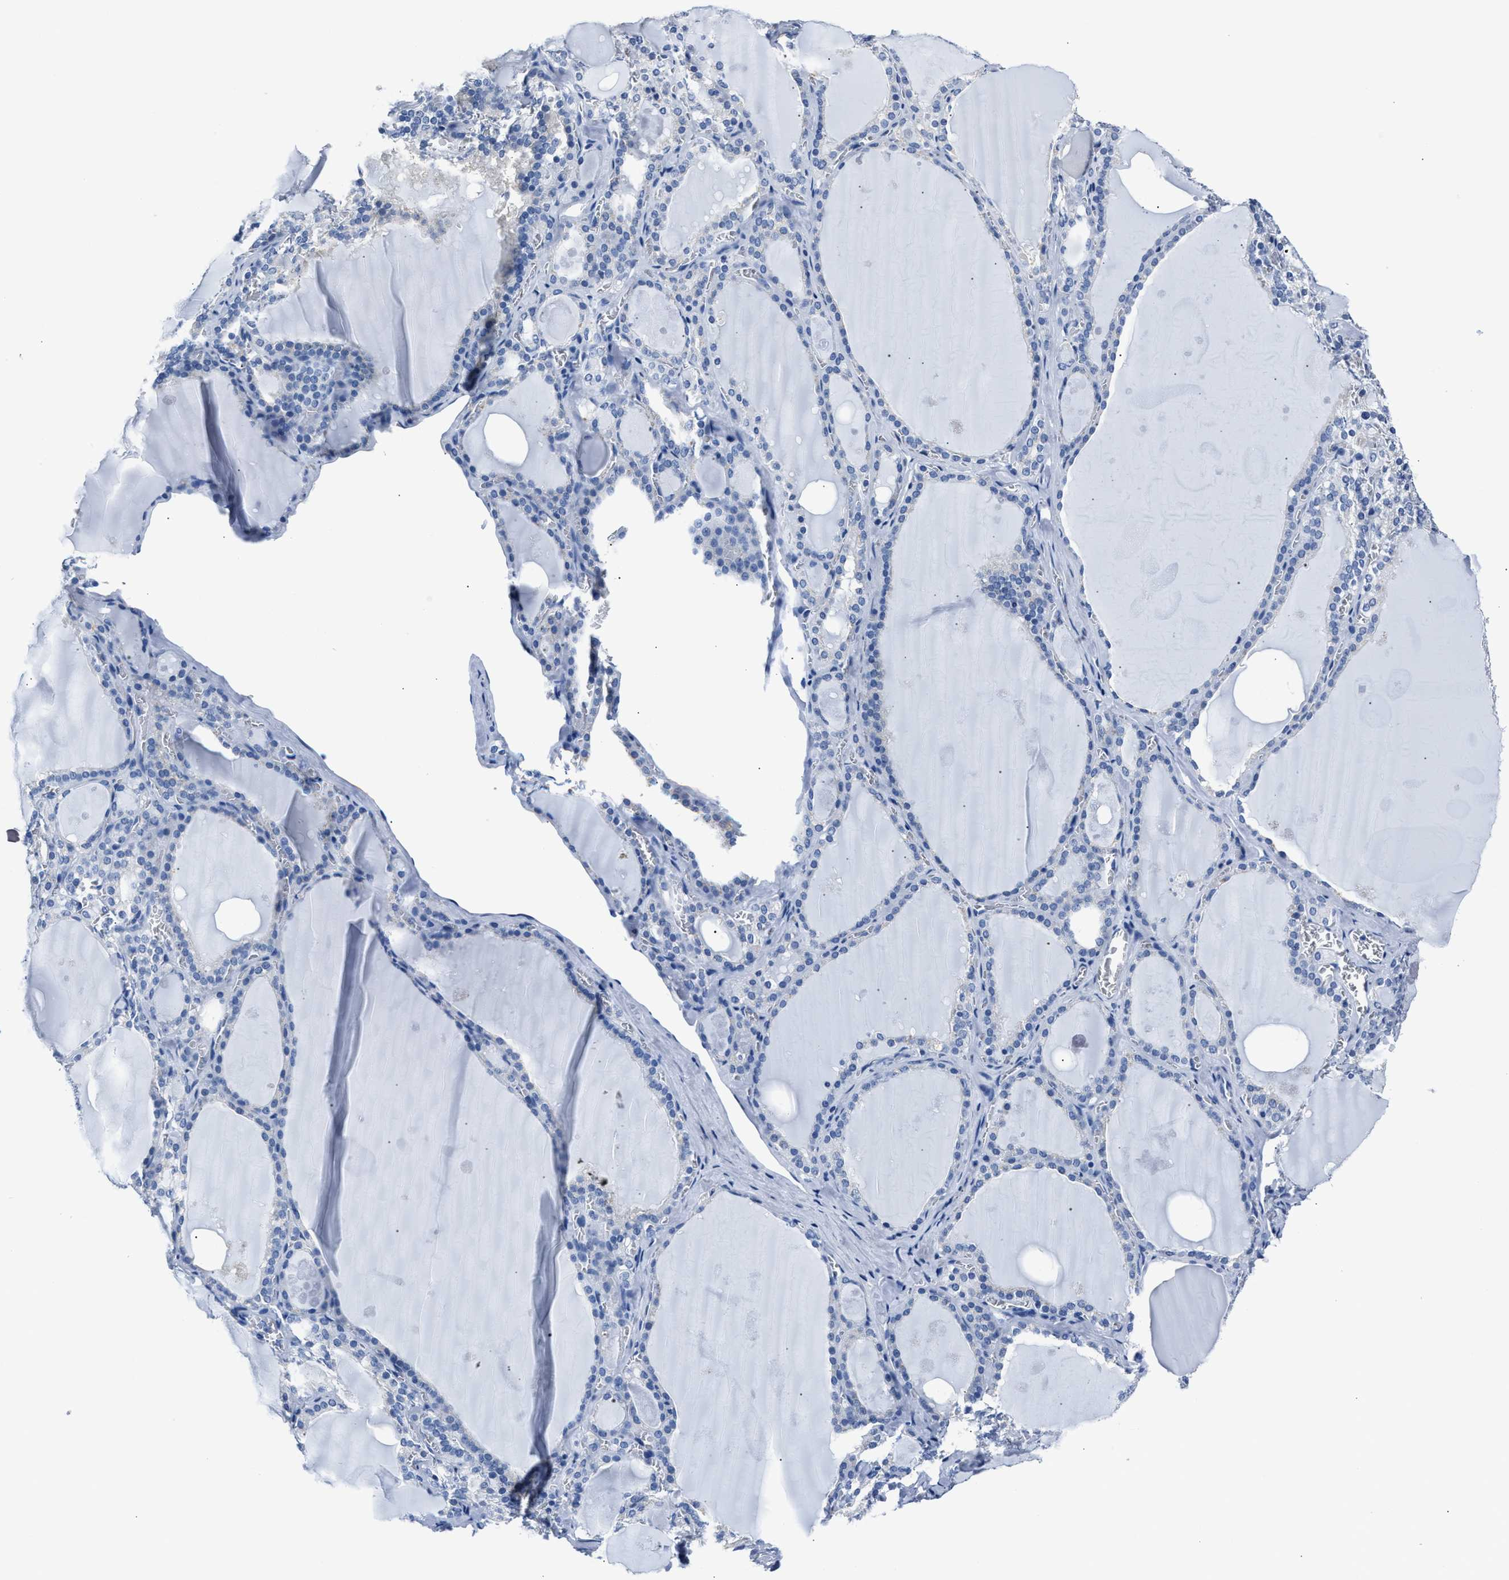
{"staining": {"intensity": "negative", "quantity": "none", "location": "none"}, "tissue": "thyroid gland", "cell_type": "Glandular cells", "image_type": "normal", "snomed": [{"axis": "morphology", "description": "Normal tissue, NOS"}, {"axis": "topography", "description": "Thyroid gland"}], "caption": "The image demonstrates no significant positivity in glandular cells of thyroid gland. (Brightfield microscopy of DAB (3,3'-diaminobenzidine) immunohistochemistry at high magnification).", "gene": "AMACR", "patient": {"sex": "male", "age": 56}}